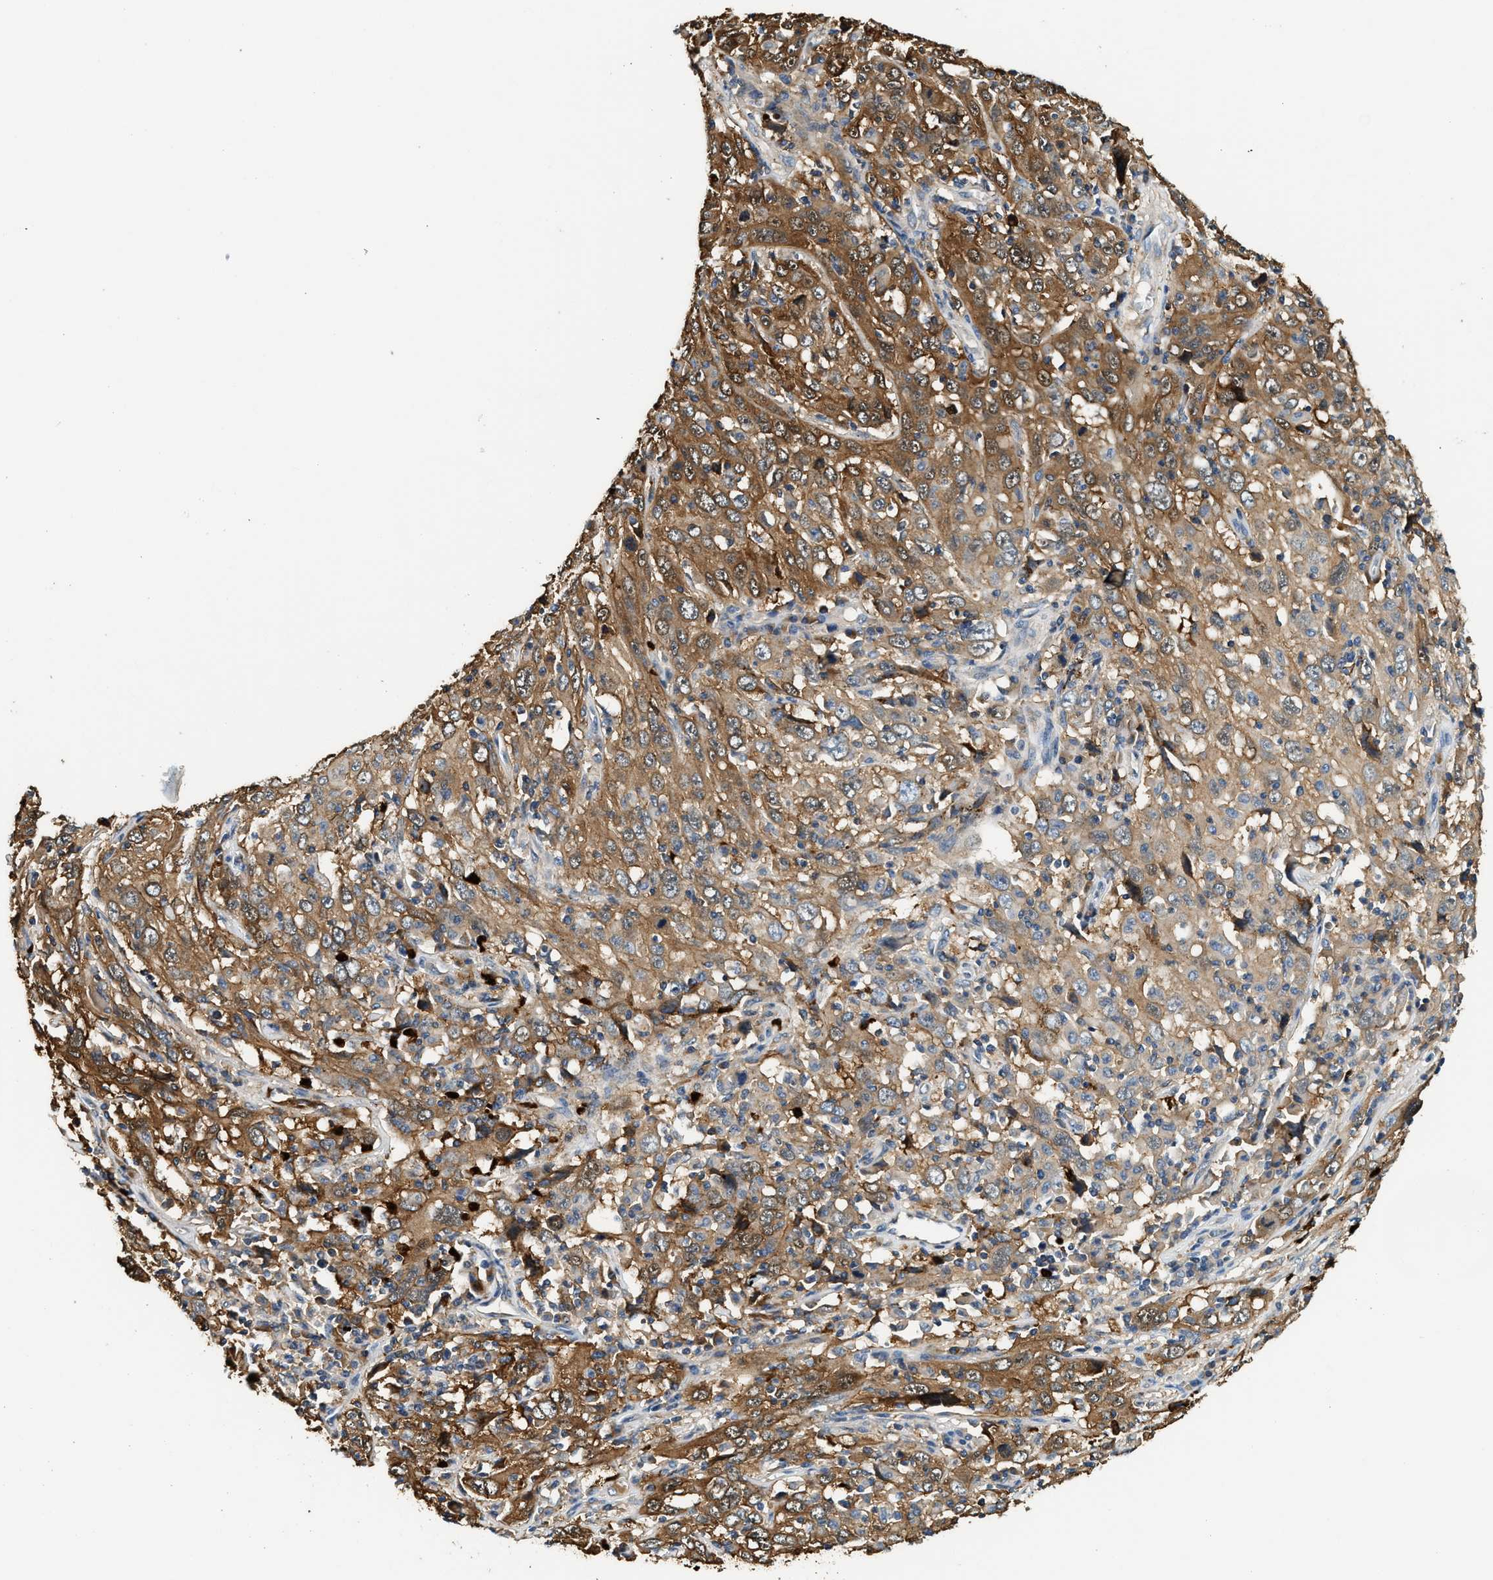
{"staining": {"intensity": "moderate", "quantity": ">75%", "location": "cytoplasmic/membranous"}, "tissue": "cervical cancer", "cell_type": "Tumor cells", "image_type": "cancer", "snomed": [{"axis": "morphology", "description": "Squamous cell carcinoma, NOS"}, {"axis": "topography", "description": "Cervix"}], "caption": "Immunohistochemistry micrograph of neoplastic tissue: human squamous cell carcinoma (cervical) stained using immunohistochemistry (IHC) shows medium levels of moderate protein expression localized specifically in the cytoplasmic/membranous of tumor cells, appearing as a cytoplasmic/membranous brown color.", "gene": "ANXA3", "patient": {"sex": "female", "age": 46}}